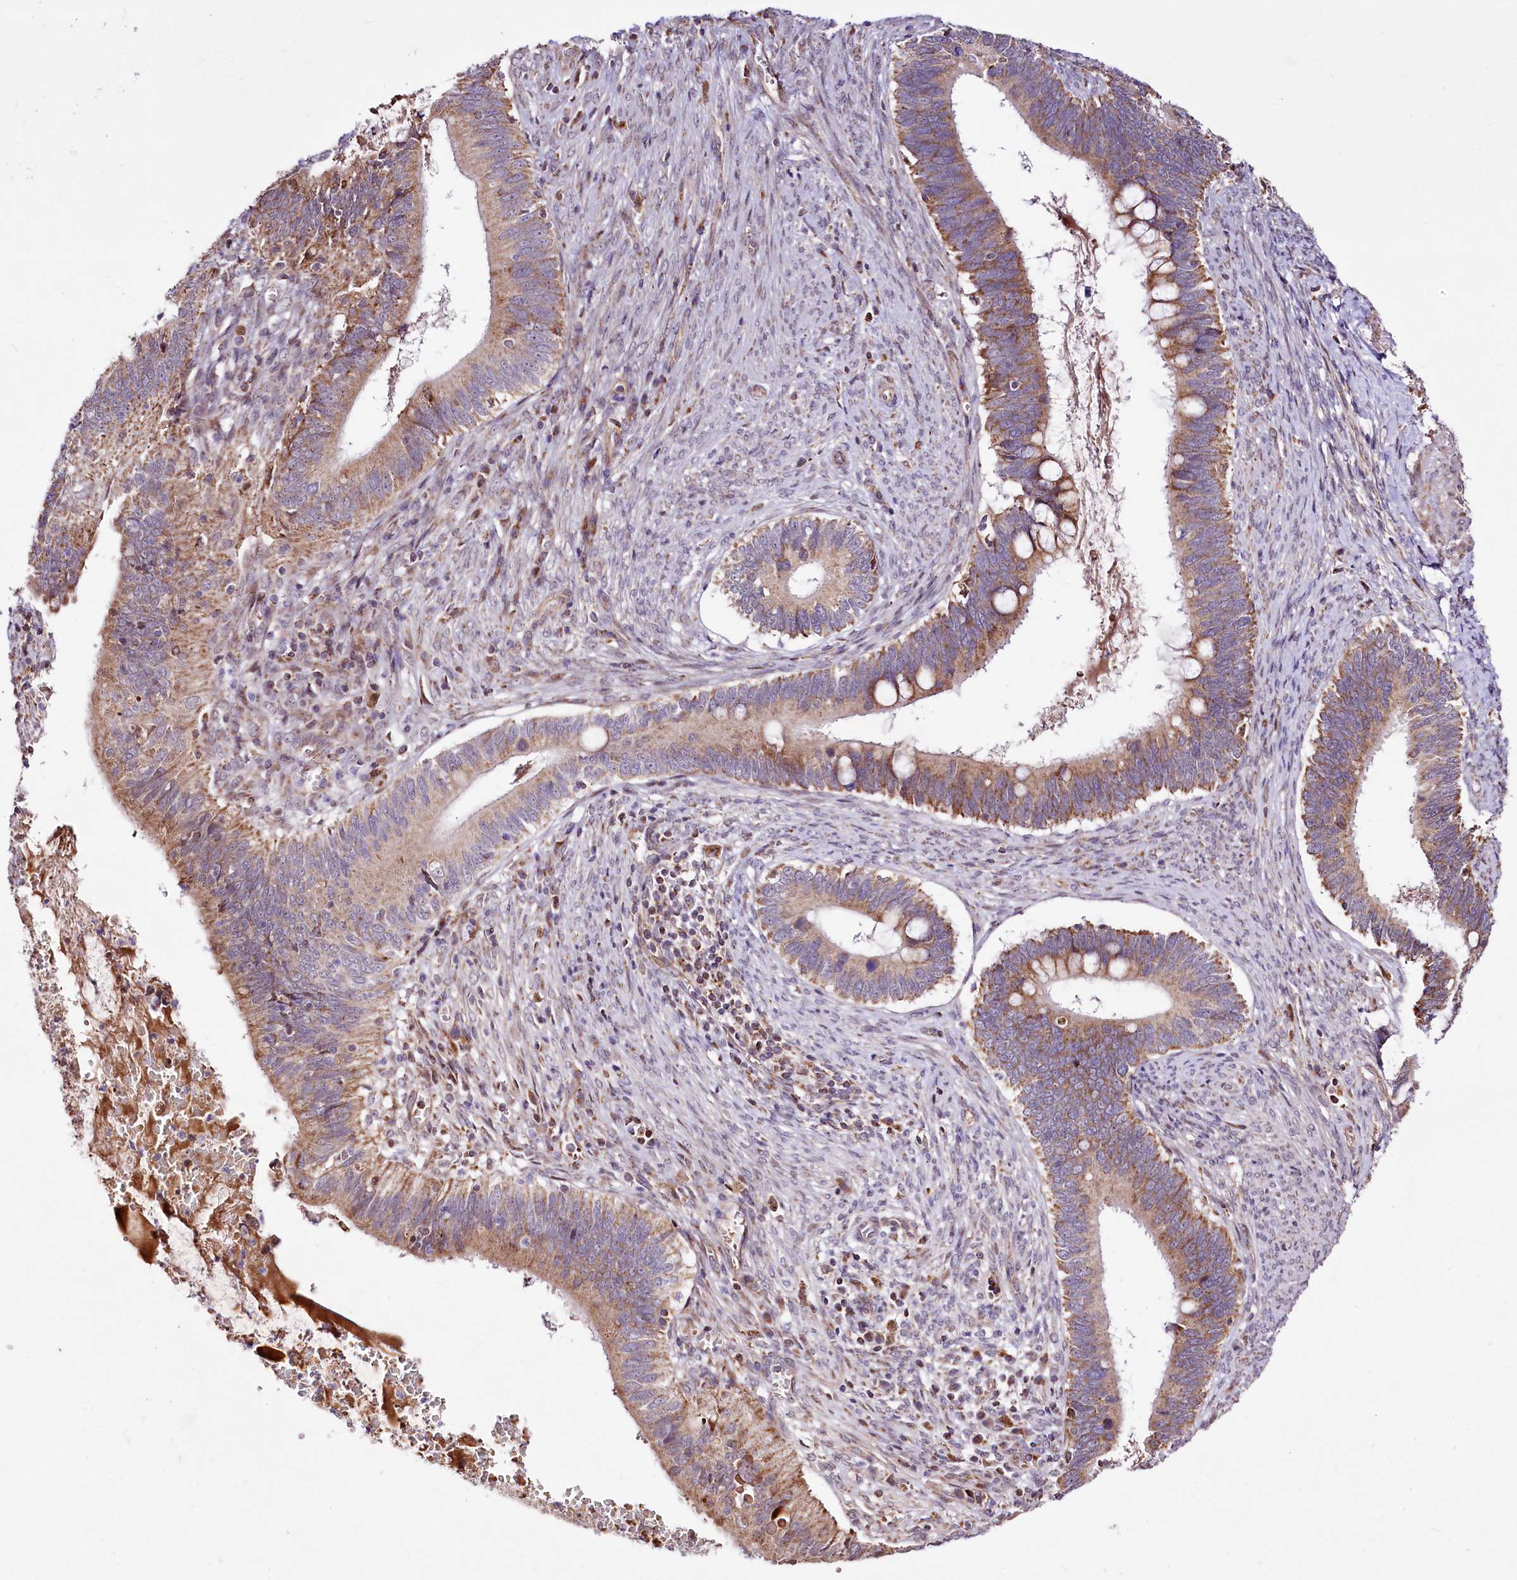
{"staining": {"intensity": "moderate", "quantity": ">75%", "location": "cytoplasmic/membranous"}, "tissue": "cervical cancer", "cell_type": "Tumor cells", "image_type": "cancer", "snomed": [{"axis": "morphology", "description": "Adenocarcinoma, NOS"}, {"axis": "topography", "description": "Cervix"}], "caption": "IHC (DAB) staining of cervical adenocarcinoma shows moderate cytoplasmic/membranous protein positivity in approximately >75% of tumor cells.", "gene": "ST7", "patient": {"sex": "female", "age": 42}}